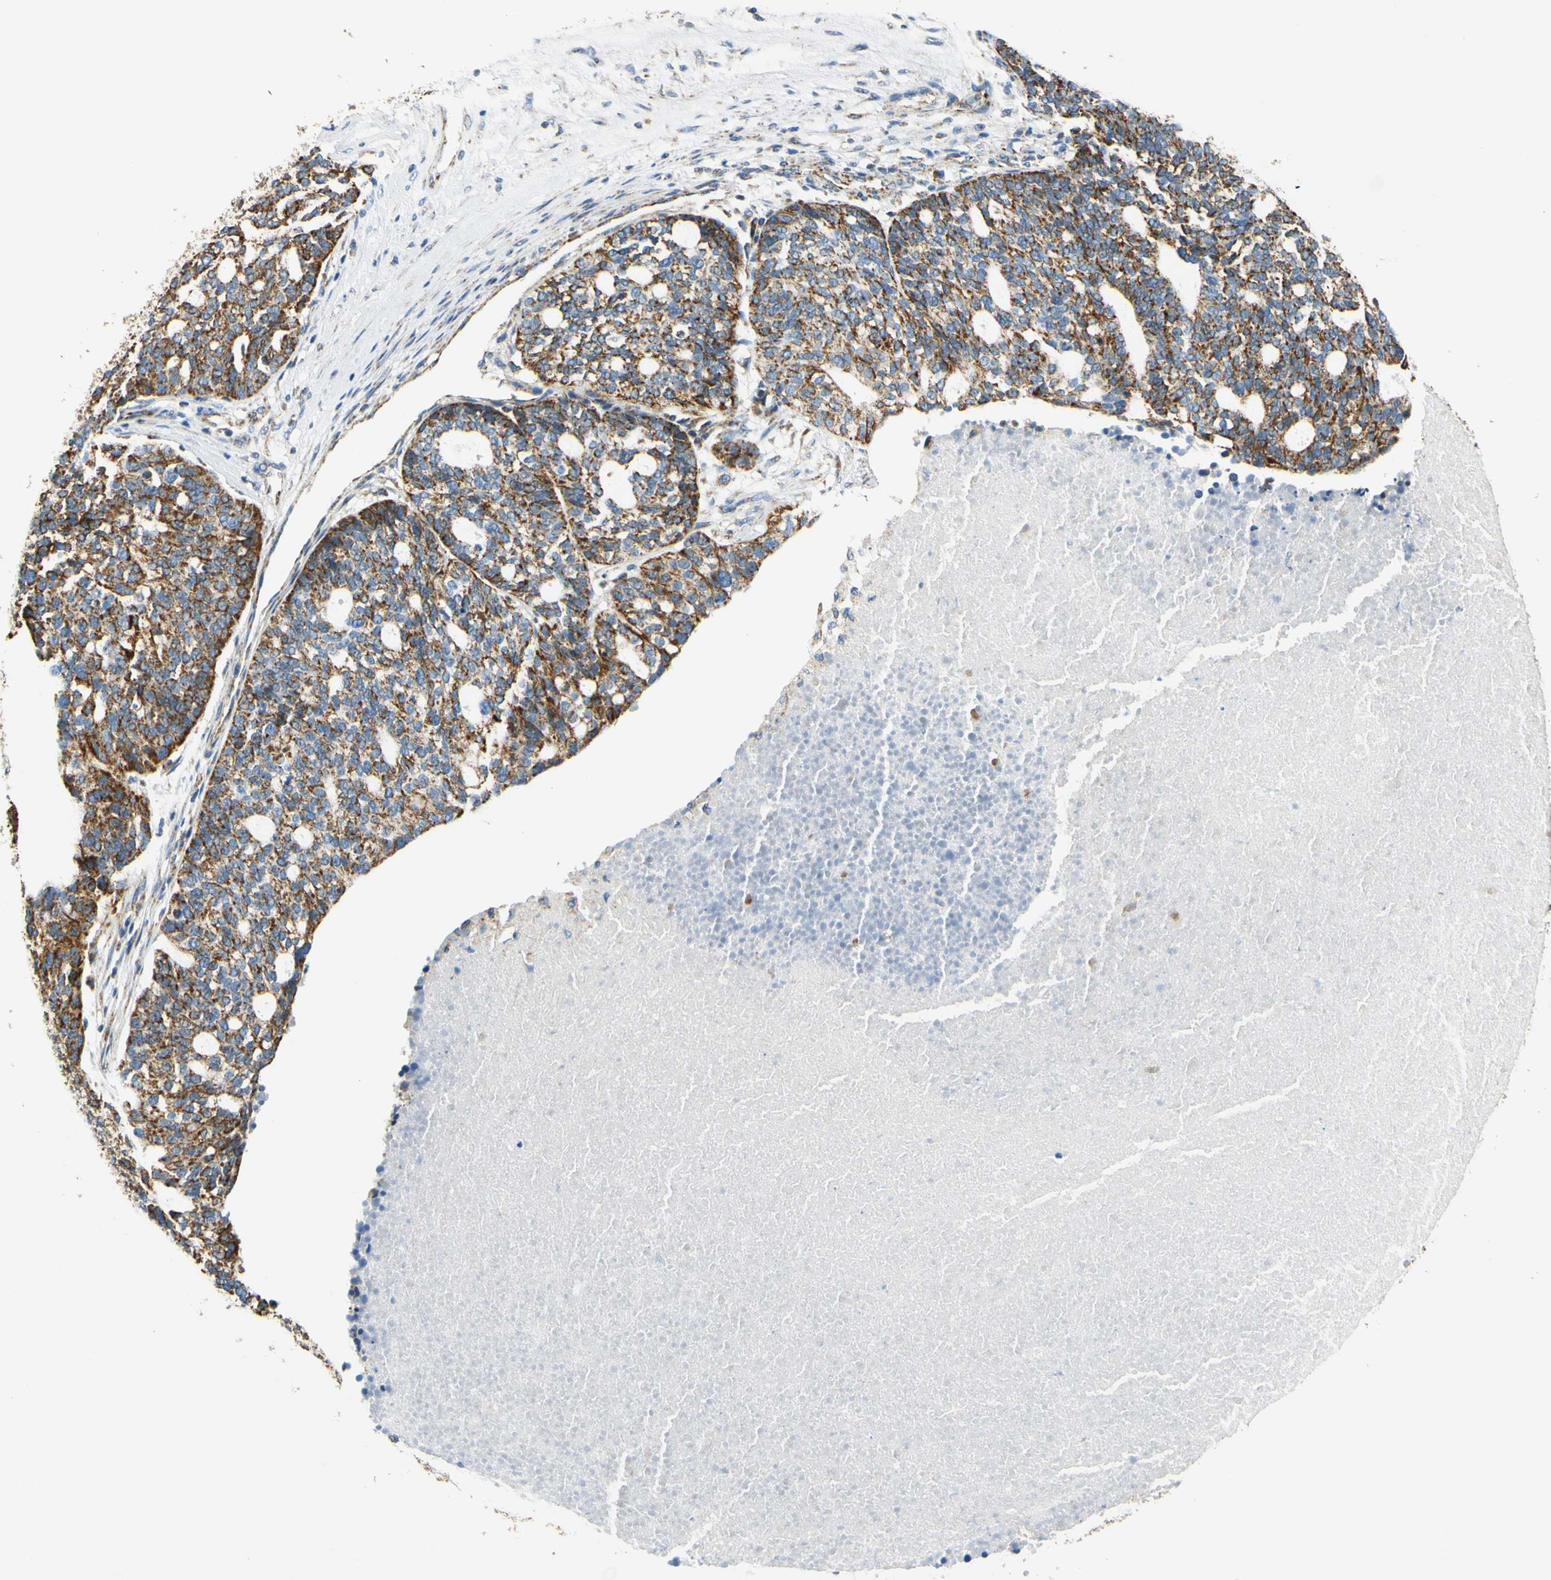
{"staining": {"intensity": "strong", "quantity": ">75%", "location": "cytoplasmic/membranous"}, "tissue": "ovarian cancer", "cell_type": "Tumor cells", "image_type": "cancer", "snomed": [{"axis": "morphology", "description": "Cystadenocarcinoma, serous, NOS"}, {"axis": "topography", "description": "Ovary"}], "caption": "Ovarian serous cystadenocarcinoma stained for a protein (brown) displays strong cytoplasmic/membranous positive expression in about >75% of tumor cells.", "gene": "MAVS", "patient": {"sex": "female", "age": 59}}